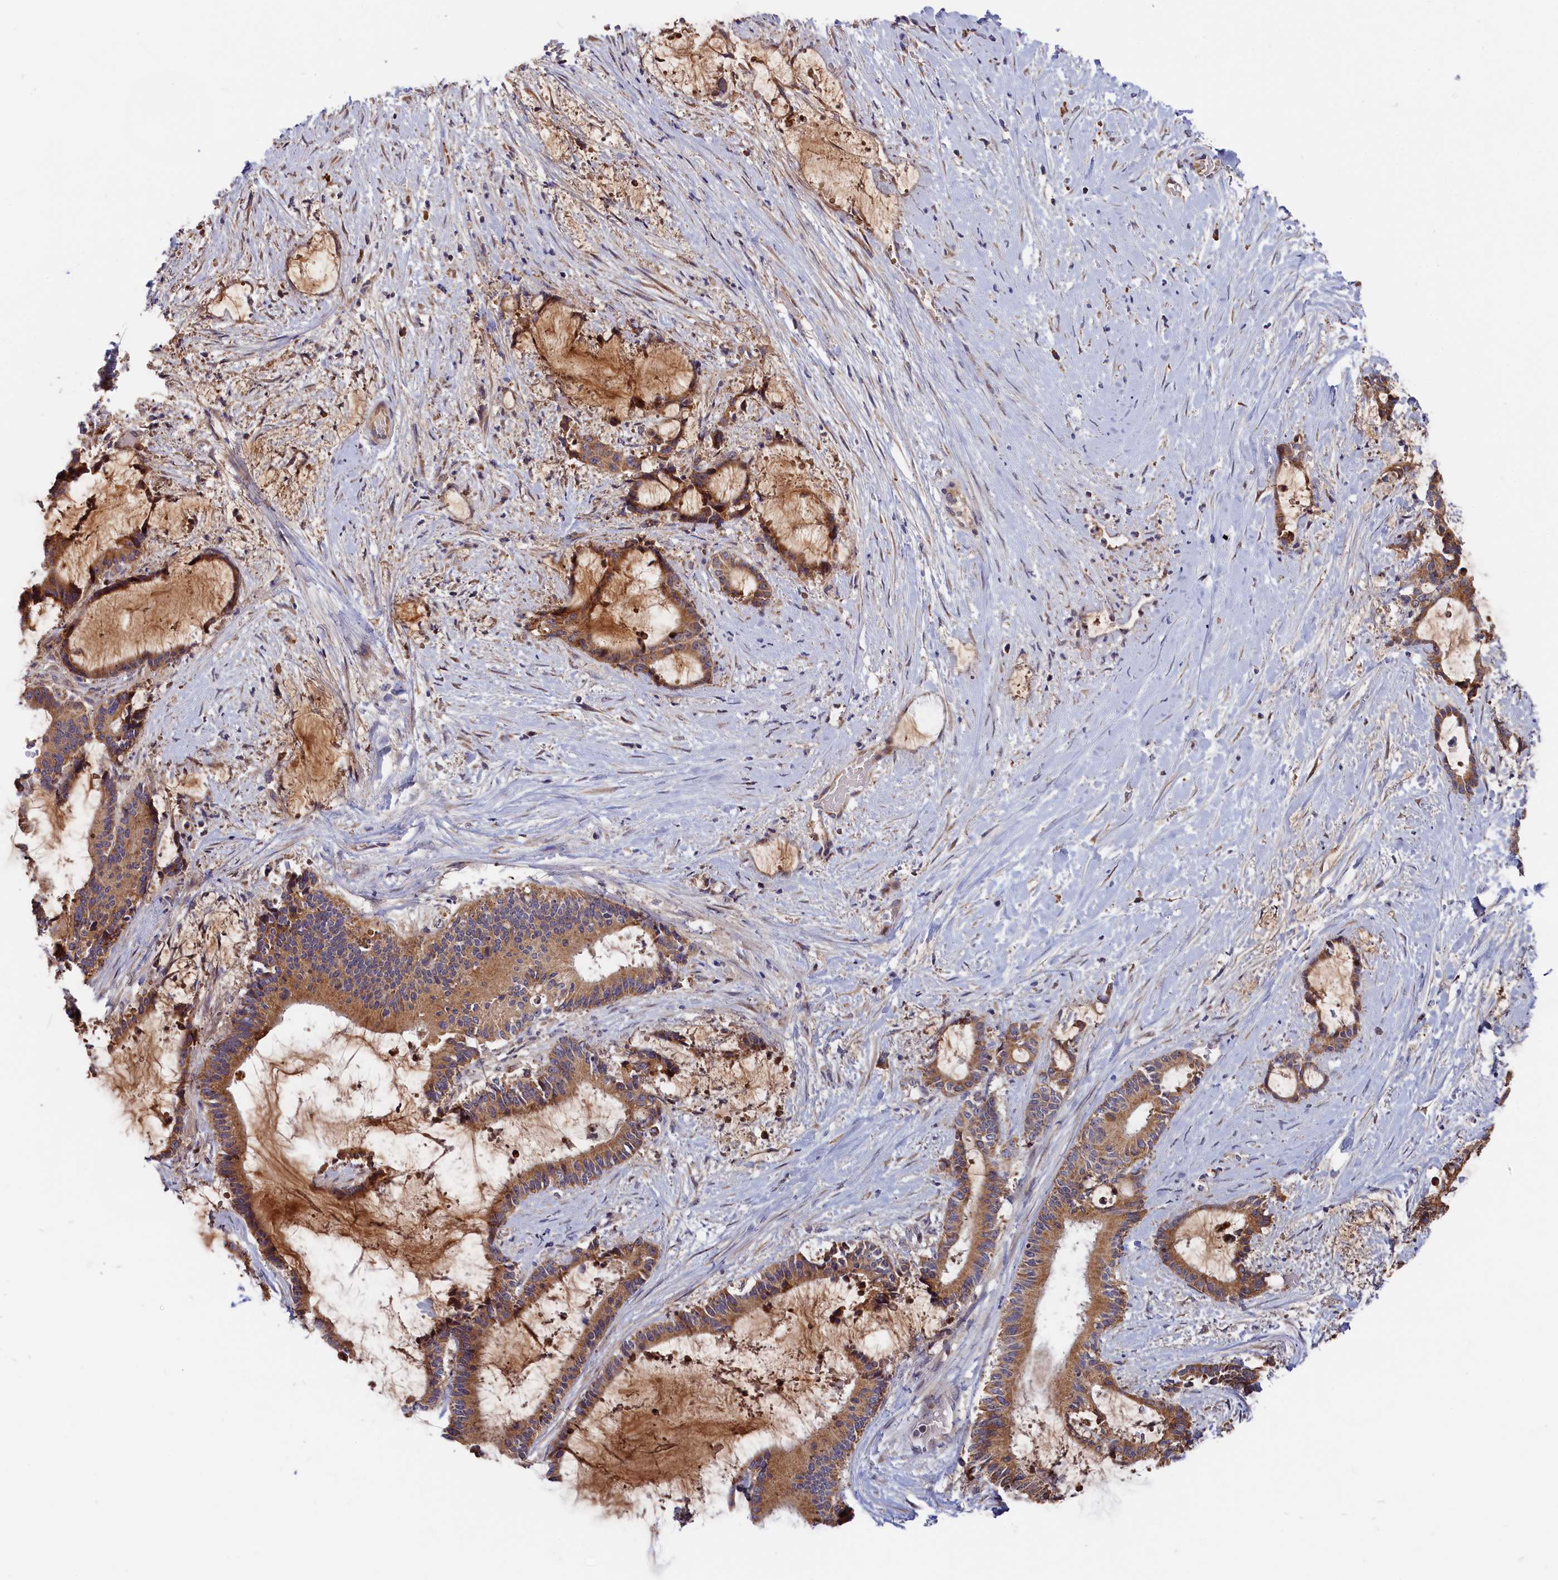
{"staining": {"intensity": "moderate", "quantity": ">75%", "location": "cytoplasmic/membranous"}, "tissue": "liver cancer", "cell_type": "Tumor cells", "image_type": "cancer", "snomed": [{"axis": "morphology", "description": "Normal tissue, NOS"}, {"axis": "morphology", "description": "Cholangiocarcinoma"}, {"axis": "topography", "description": "Liver"}, {"axis": "topography", "description": "Peripheral nerve tissue"}], "caption": "The image demonstrates staining of liver cholangiocarcinoma, revealing moderate cytoplasmic/membranous protein staining (brown color) within tumor cells. (DAB = brown stain, brightfield microscopy at high magnification).", "gene": "CEP44", "patient": {"sex": "female", "age": 73}}